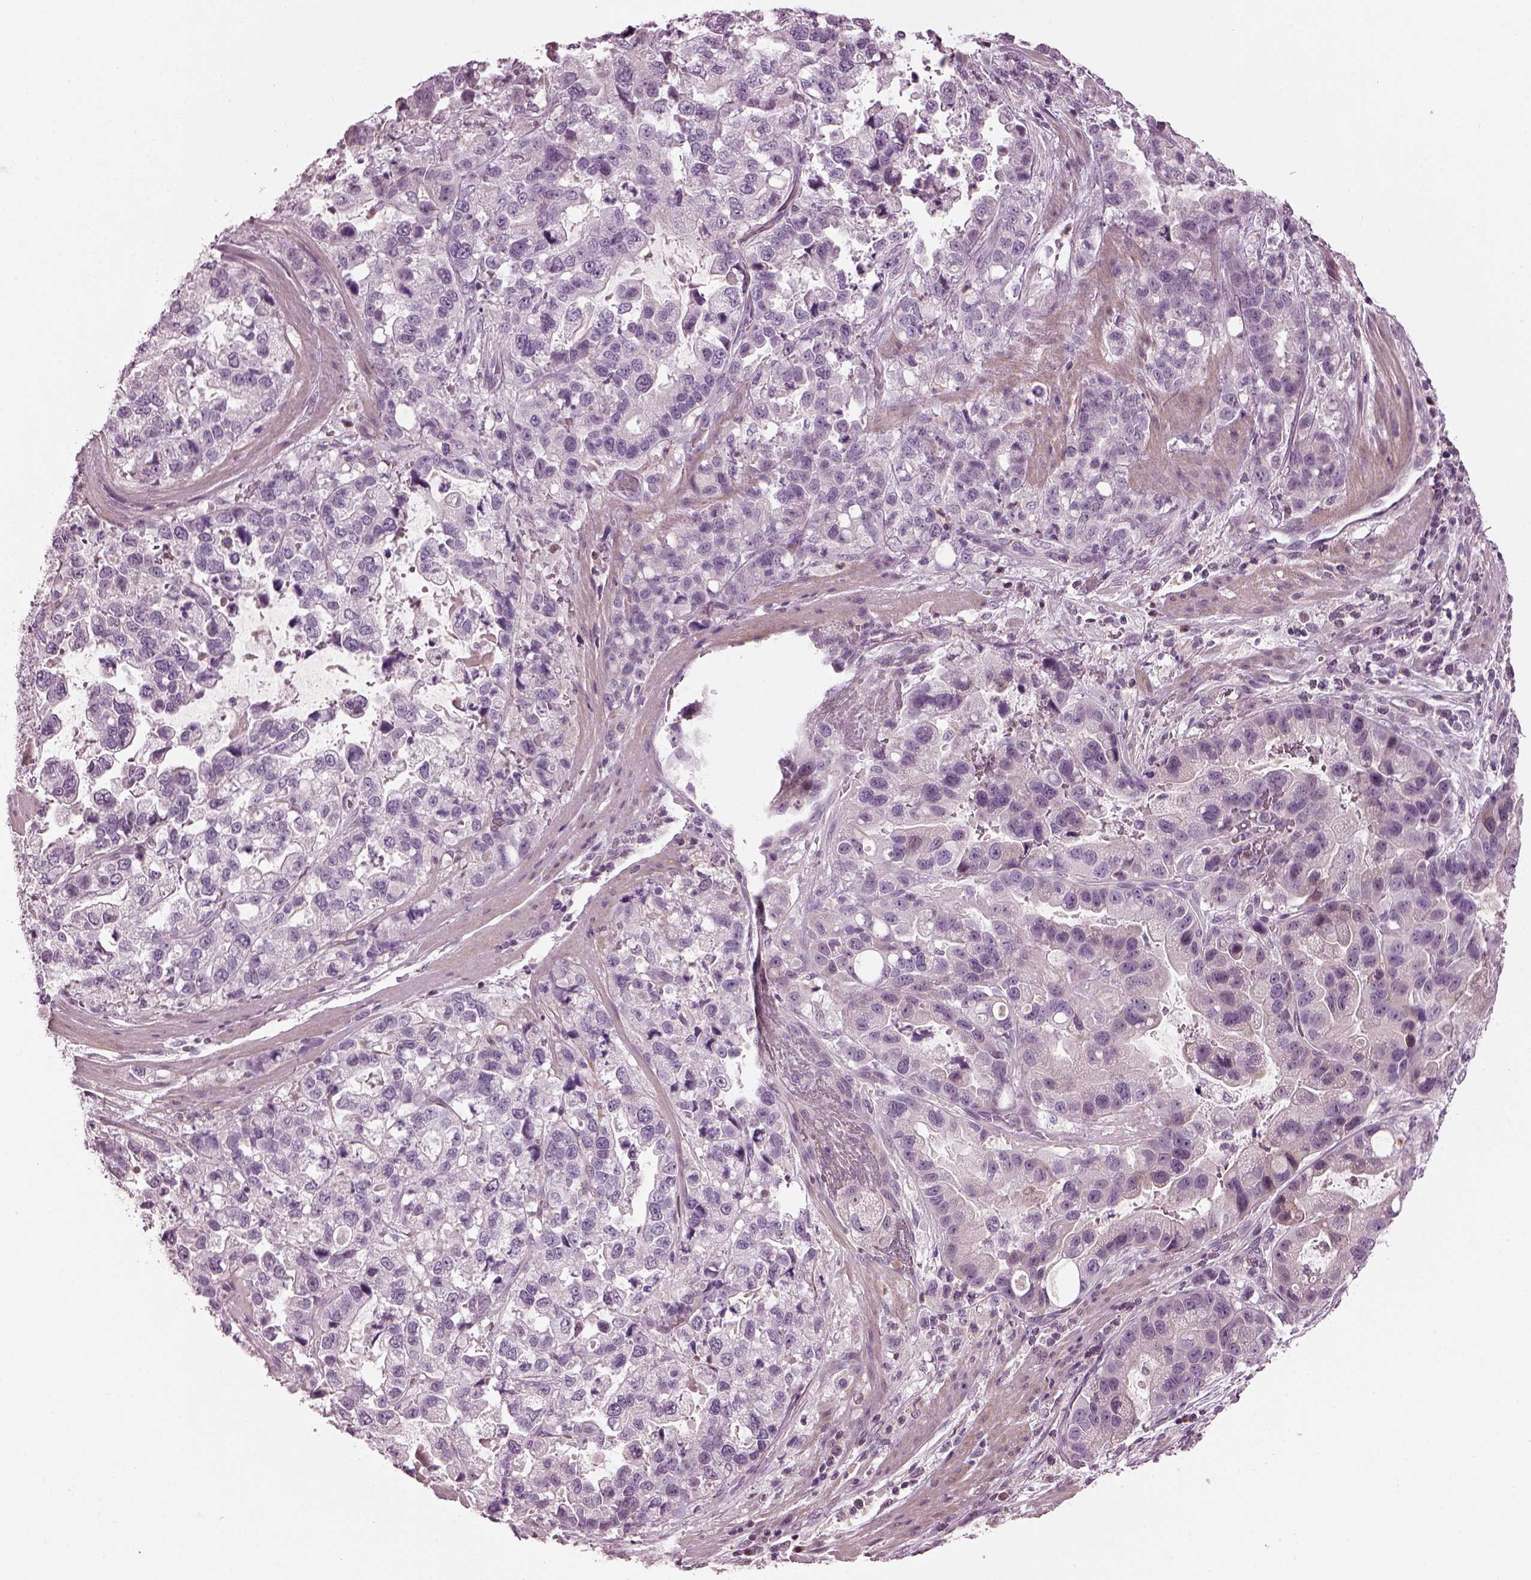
{"staining": {"intensity": "negative", "quantity": "none", "location": "none"}, "tissue": "stomach cancer", "cell_type": "Tumor cells", "image_type": "cancer", "snomed": [{"axis": "morphology", "description": "Adenocarcinoma, NOS"}, {"axis": "topography", "description": "Stomach"}], "caption": "The photomicrograph demonstrates no significant expression in tumor cells of stomach adenocarcinoma. (Stains: DAB IHC with hematoxylin counter stain, Microscopy: brightfield microscopy at high magnification).", "gene": "BFSP1", "patient": {"sex": "male", "age": 59}}